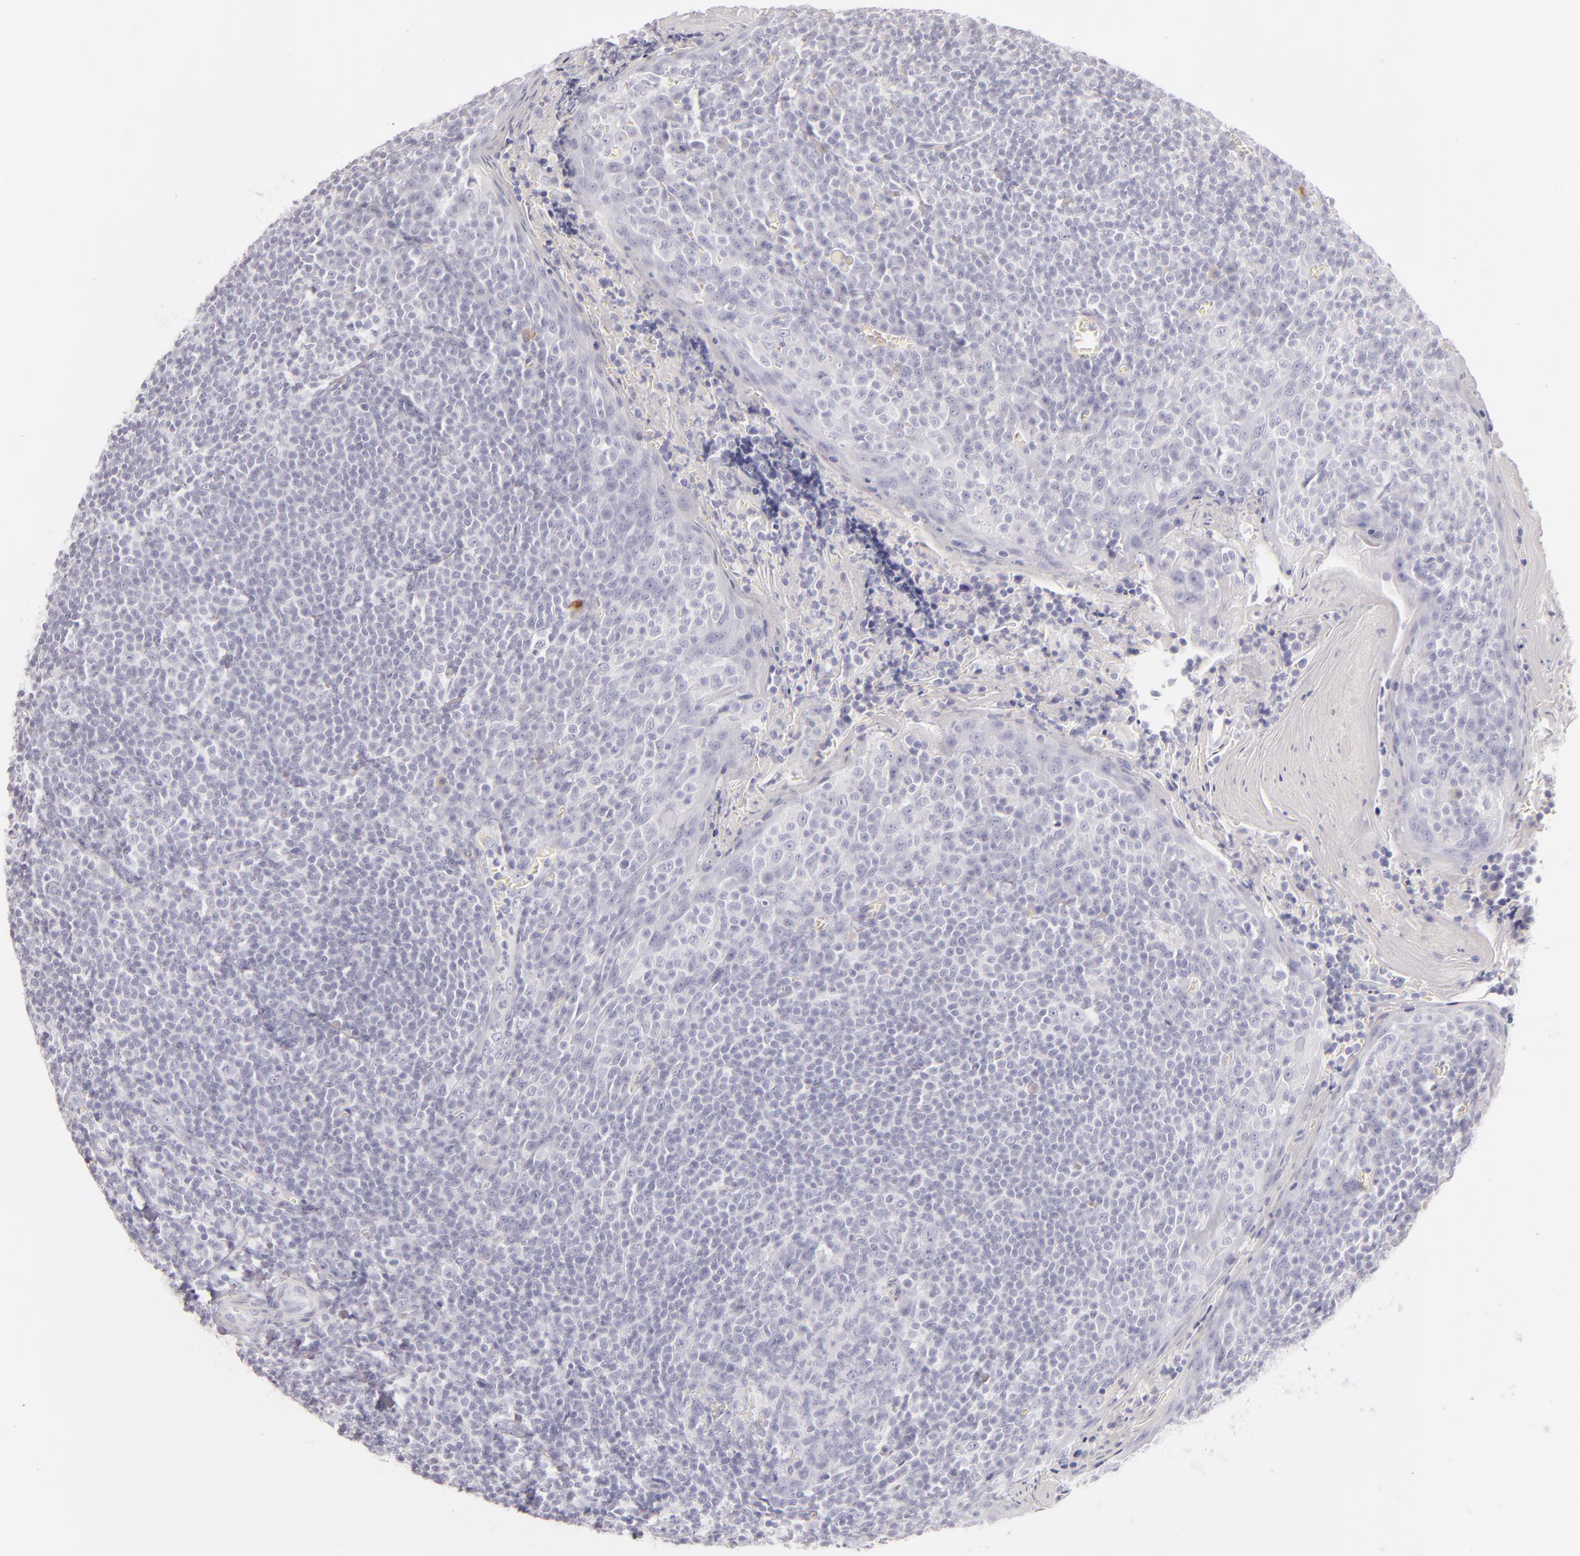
{"staining": {"intensity": "negative", "quantity": "none", "location": "none"}, "tissue": "tonsil", "cell_type": "Germinal center cells", "image_type": "normal", "snomed": [{"axis": "morphology", "description": "Normal tissue, NOS"}, {"axis": "topography", "description": "Tonsil"}], "caption": "An IHC micrograph of benign tonsil is shown. There is no staining in germinal center cells of tonsil.", "gene": "FABP1", "patient": {"sex": "male", "age": 31}}